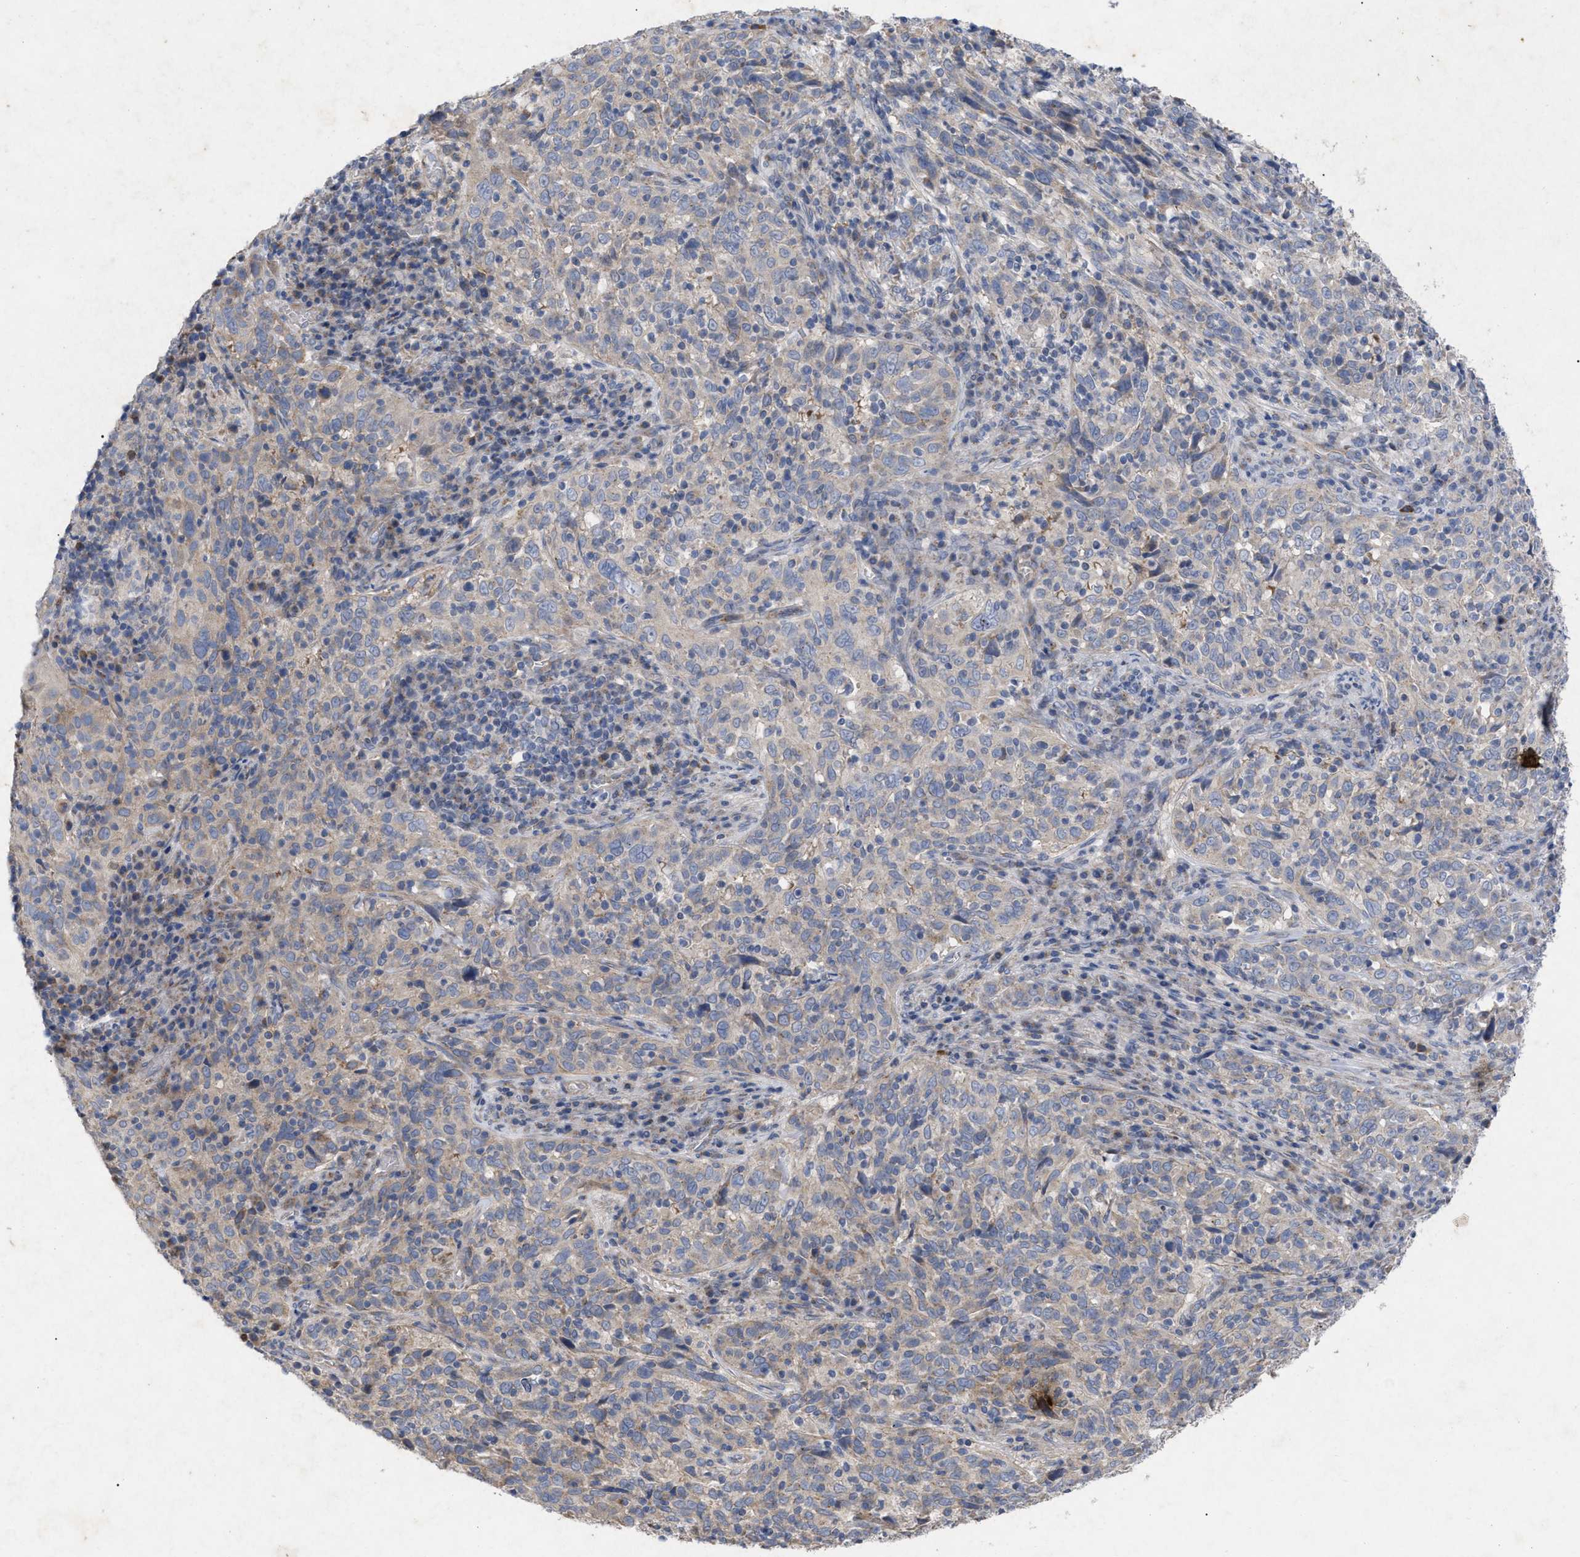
{"staining": {"intensity": "weak", "quantity": ">75%", "location": "cytoplasmic/membranous"}, "tissue": "cervical cancer", "cell_type": "Tumor cells", "image_type": "cancer", "snomed": [{"axis": "morphology", "description": "Squamous cell carcinoma, NOS"}, {"axis": "topography", "description": "Cervix"}], "caption": "The immunohistochemical stain highlights weak cytoplasmic/membranous expression in tumor cells of cervical cancer (squamous cell carcinoma) tissue.", "gene": "VIP", "patient": {"sex": "female", "age": 46}}